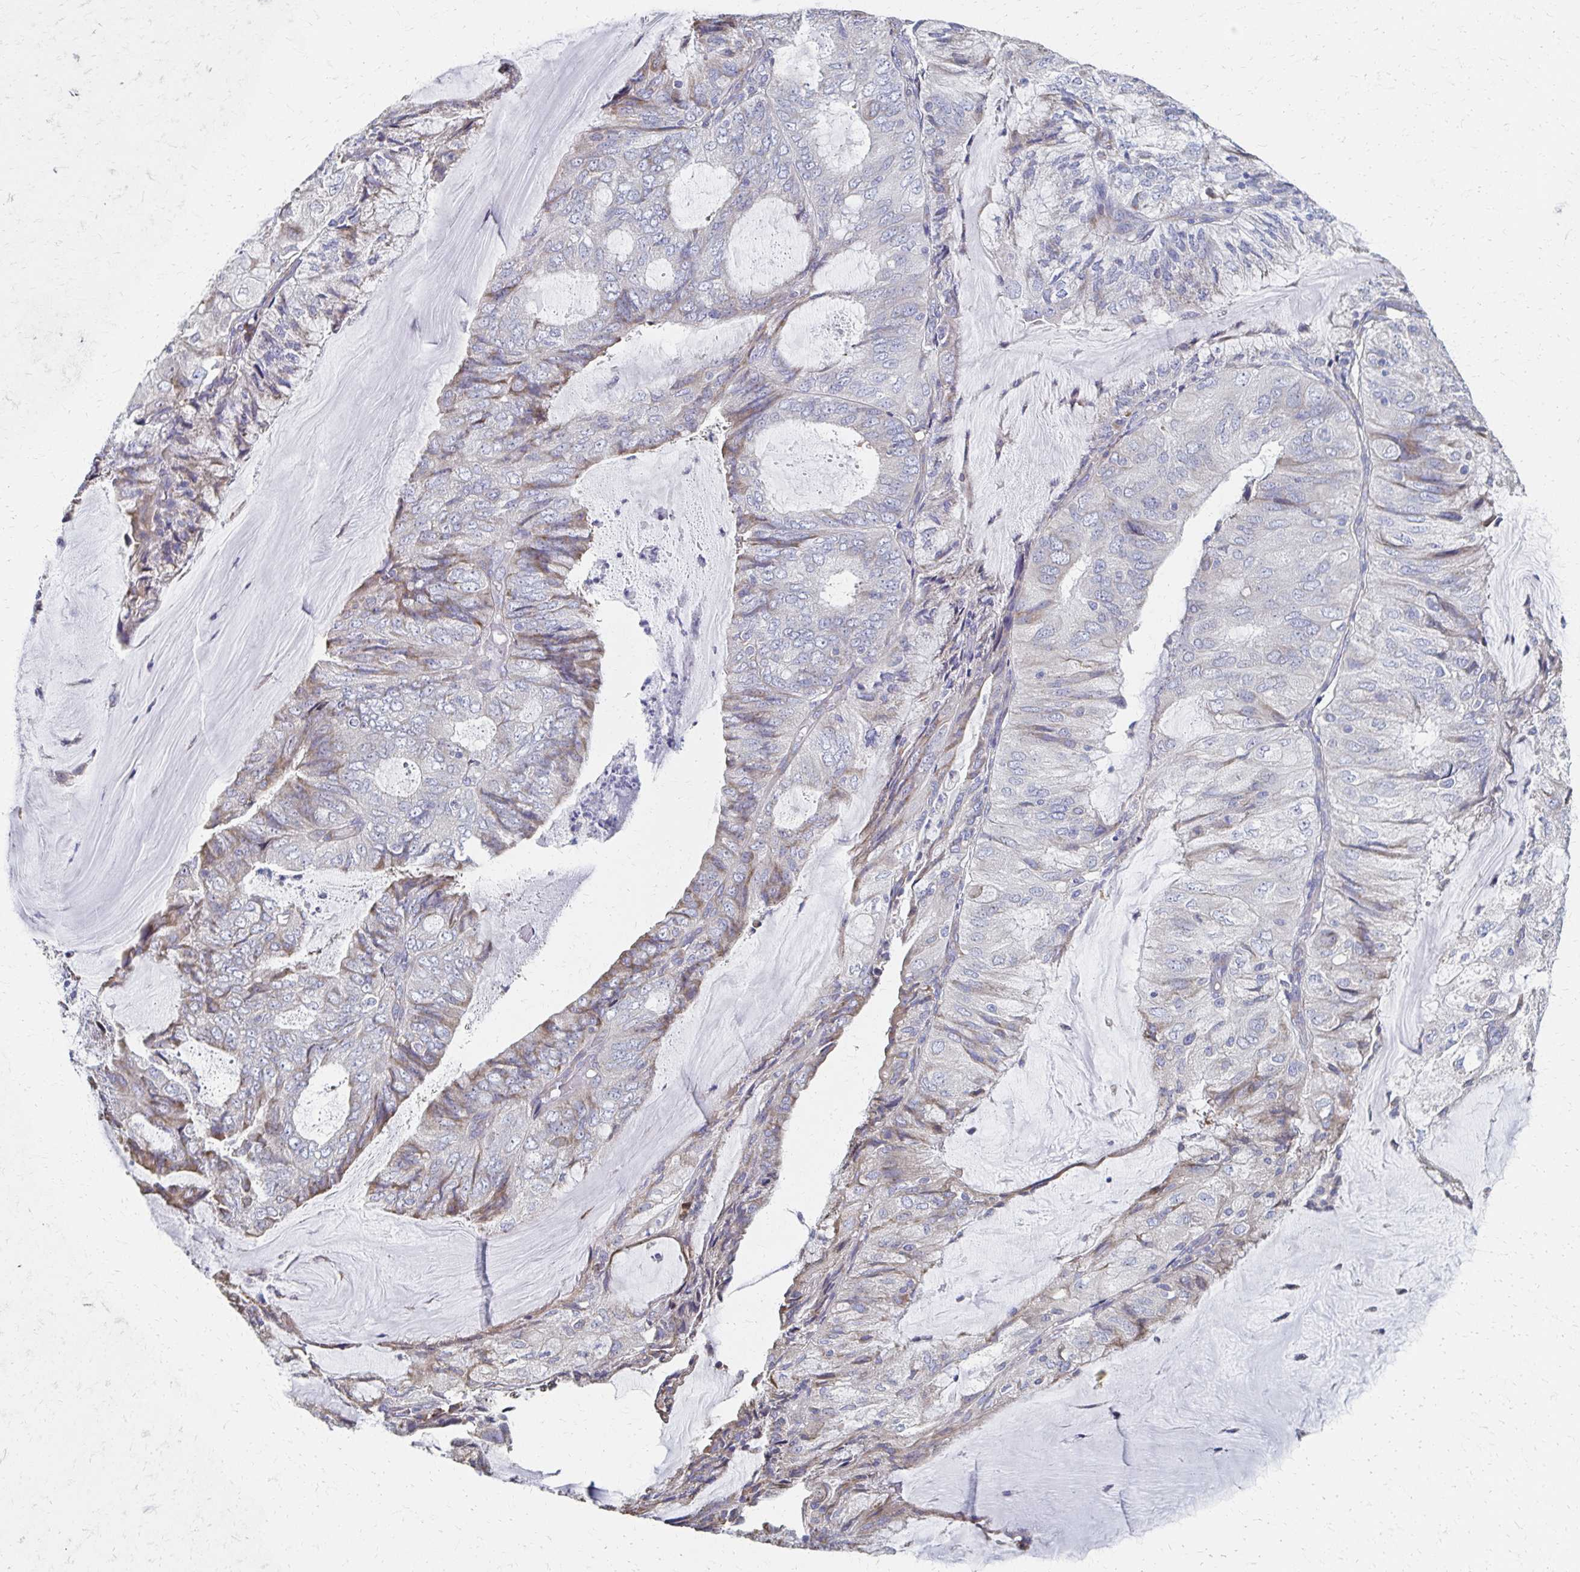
{"staining": {"intensity": "negative", "quantity": "none", "location": "none"}, "tissue": "endometrial cancer", "cell_type": "Tumor cells", "image_type": "cancer", "snomed": [{"axis": "morphology", "description": "Adenocarcinoma, NOS"}, {"axis": "topography", "description": "Endometrium"}], "caption": "Tumor cells are negative for protein expression in human adenocarcinoma (endometrial).", "gene": "ATP1A3", "patient": {"sex": "female", "age": 81}}